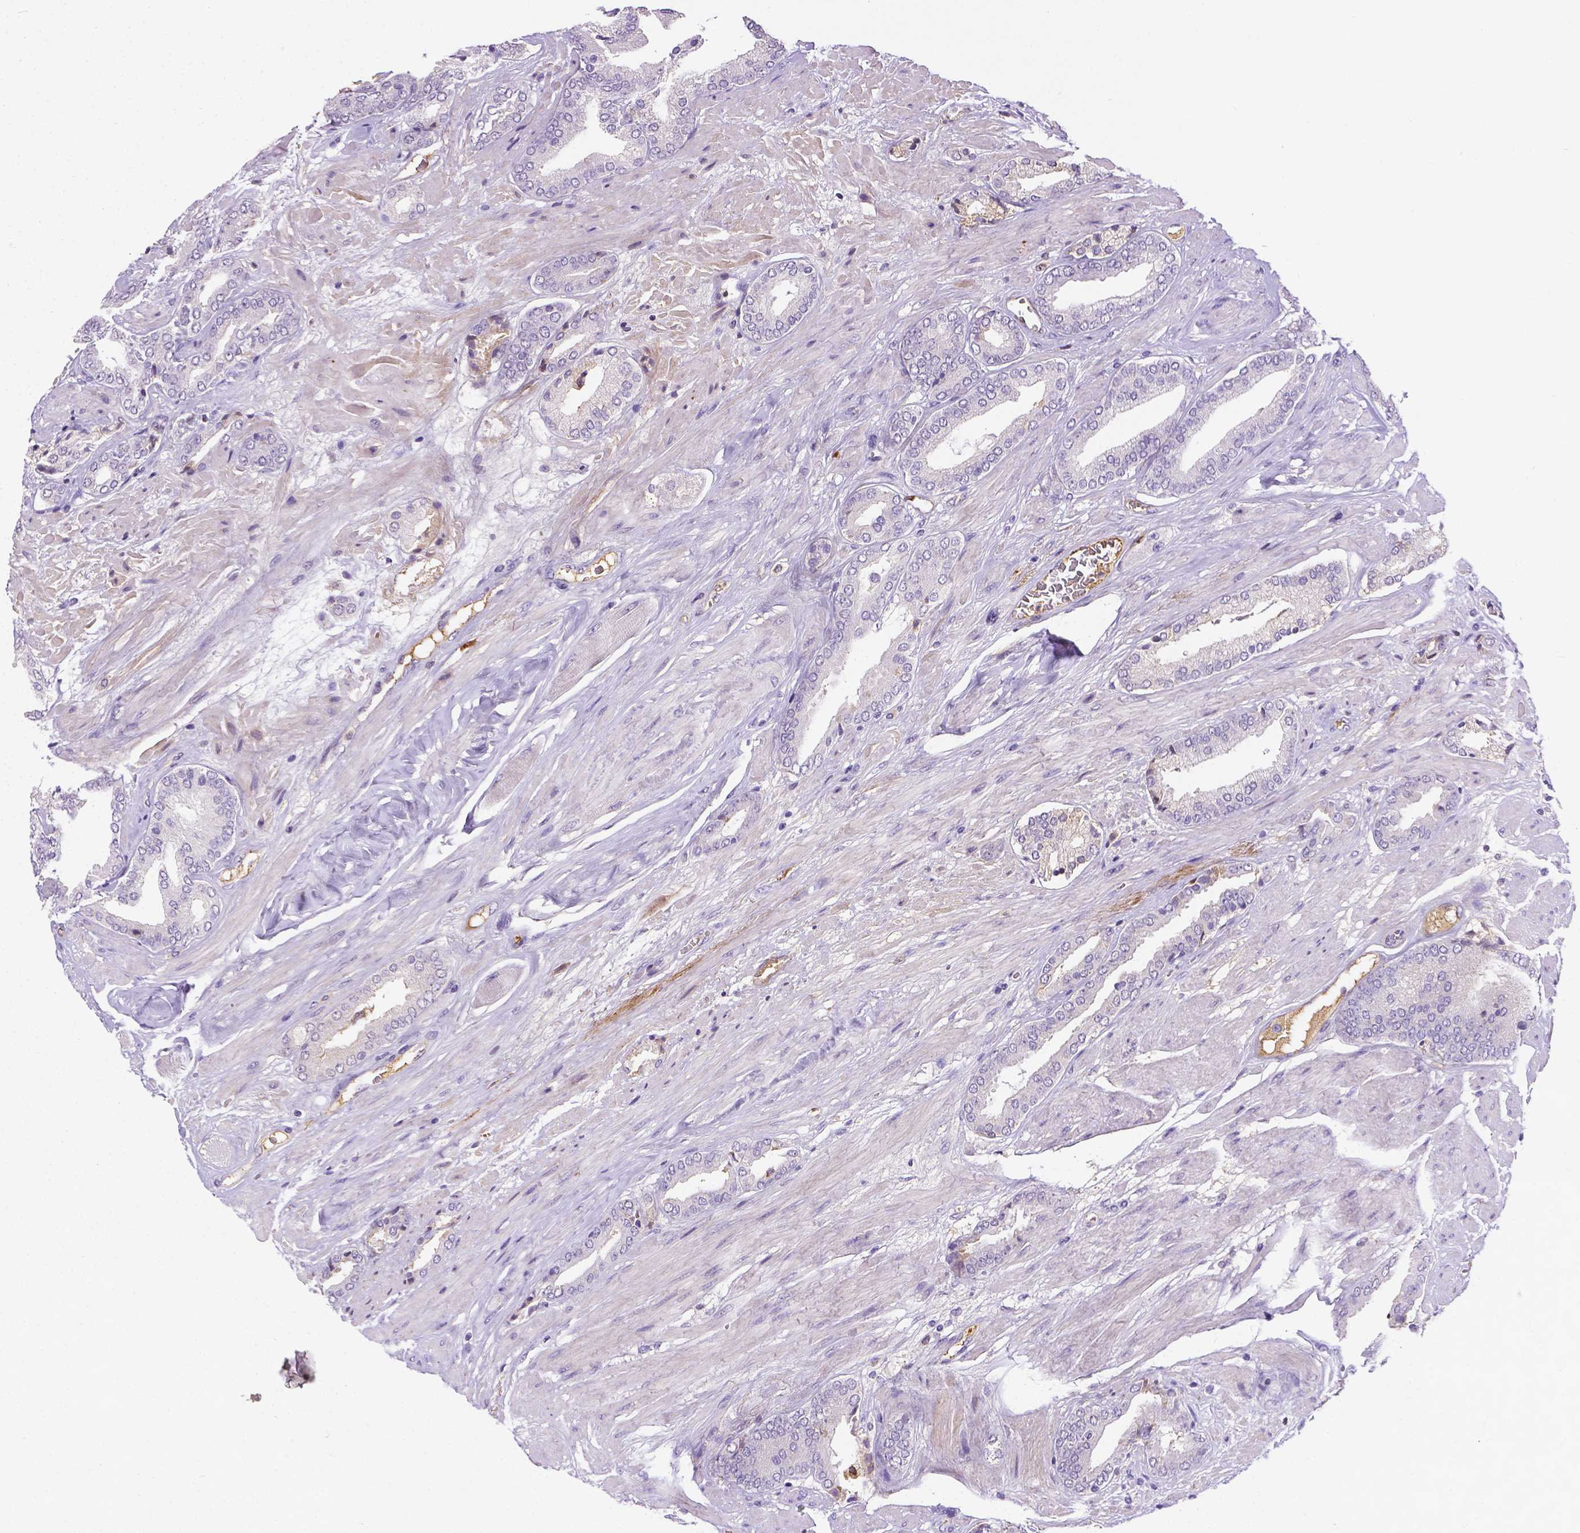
{"staining": {"intensity": "negative", "quantity": "none", "location": "none"}, "tissue": "prostate cancer", "cell_type": "Tumor cells", "image_type": "cancer", "snomed": [{"axis": "morphology", "description": "Adenocarcinoma, High grade"}, {"axis": "topography", "description": "Prostate"}], "caption": "A high-resolution image shows IHC staining of prostate cancer, which reveals no significant positivity in tumor cells. (DAB (3,3'-diaminobenzidine) immunohistochemistry (IHC) with hematoxylin counter stain).", "gene": "APOE", "patient": {"sex": "male", "age": 56}}